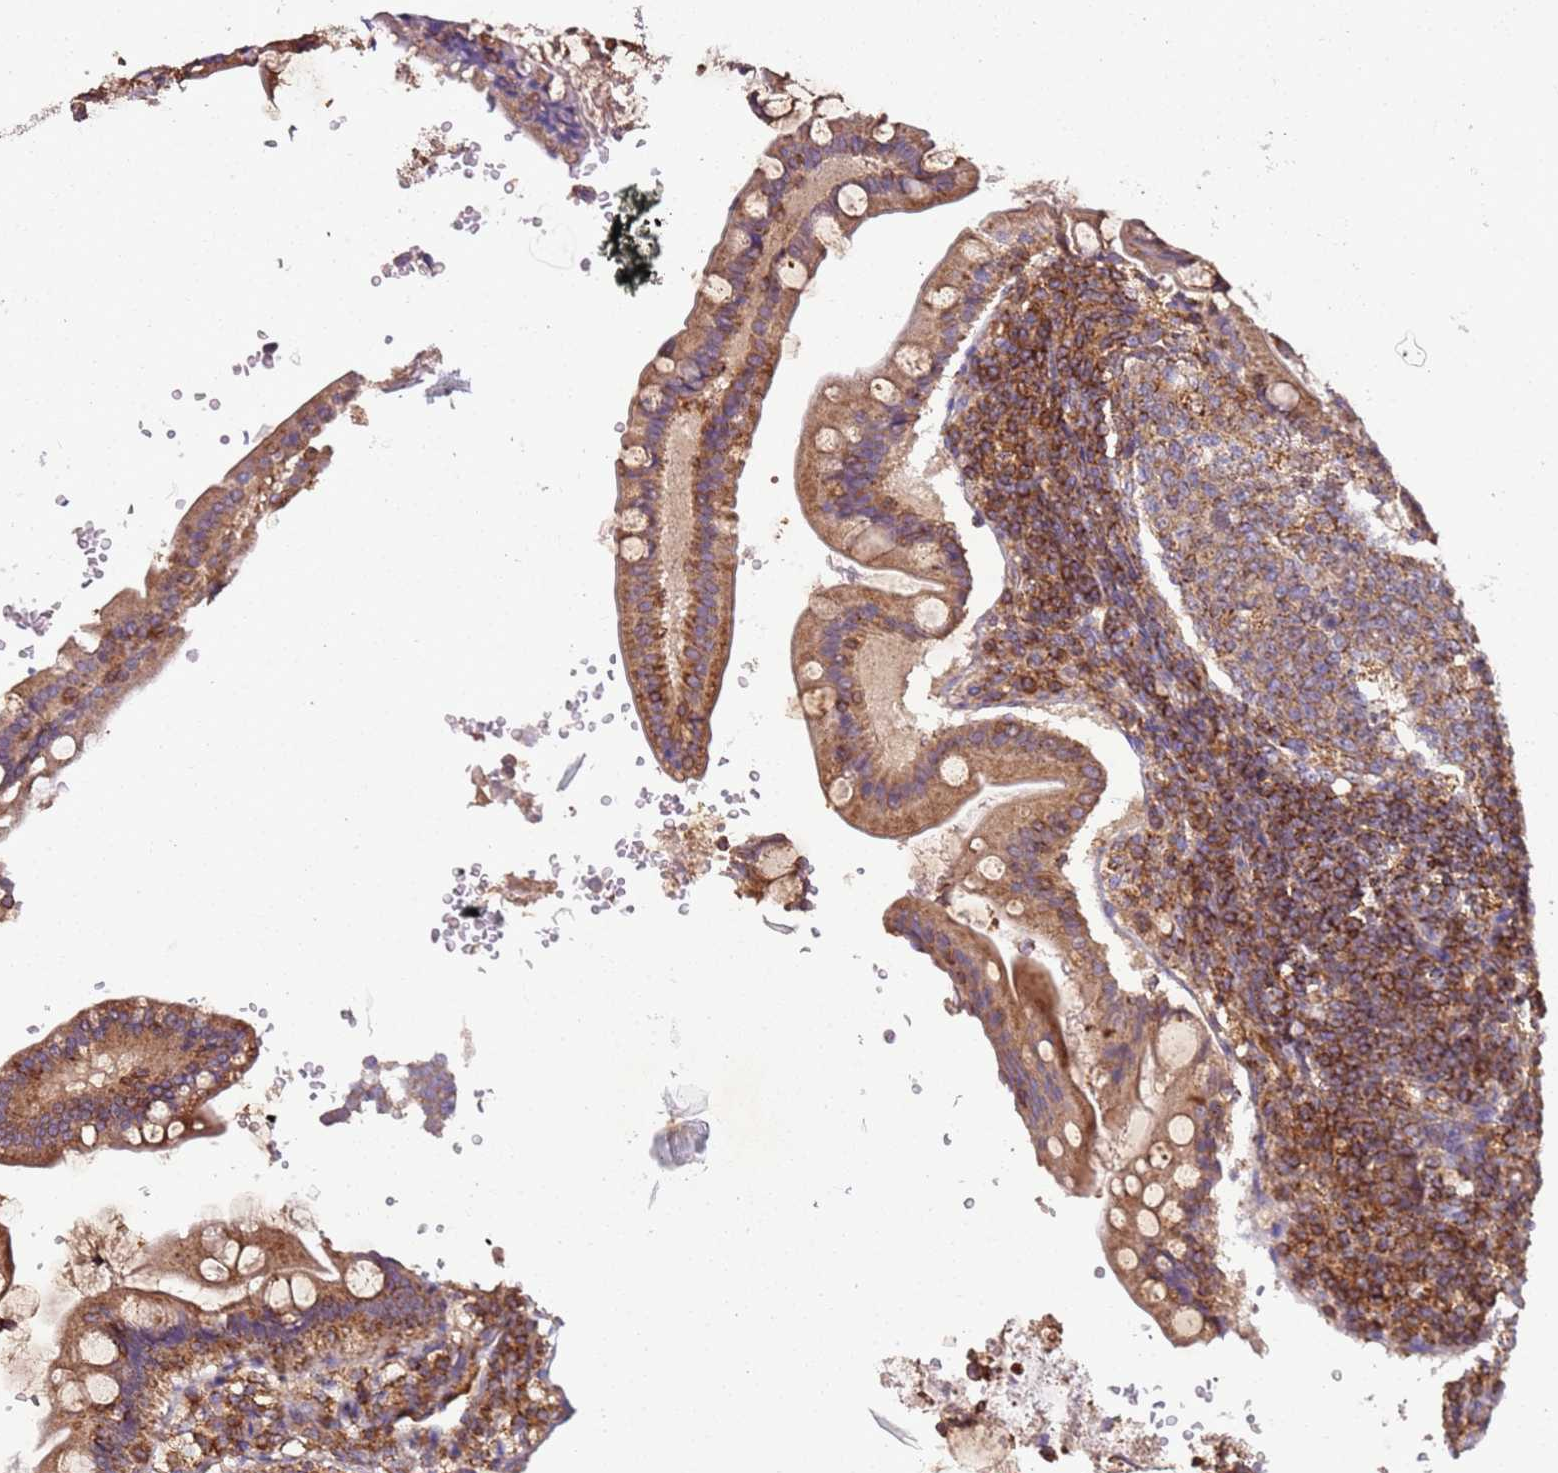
{"staining": {"intensity": "moderate", "quantity": ">75%", "location": "cytoplasmic/membranous"}, "tissue": "small intestine", "cell_type": "Glandular cells", "image_type": "normal", "snomed": [{"axis": "morphology", "description": "Normal tissue, NOS"}, {"axis": "topography", "description": "Small intestine"}], "caption": "Immunohistochemical staining of unremarkable small intestine exhibits >75% levels of moderate cytoplasmic/membranous protein staining in approximately >75% of glandular cells.", "gene": "RMND5A", "patient": {"sex": "male", "age": 7}}